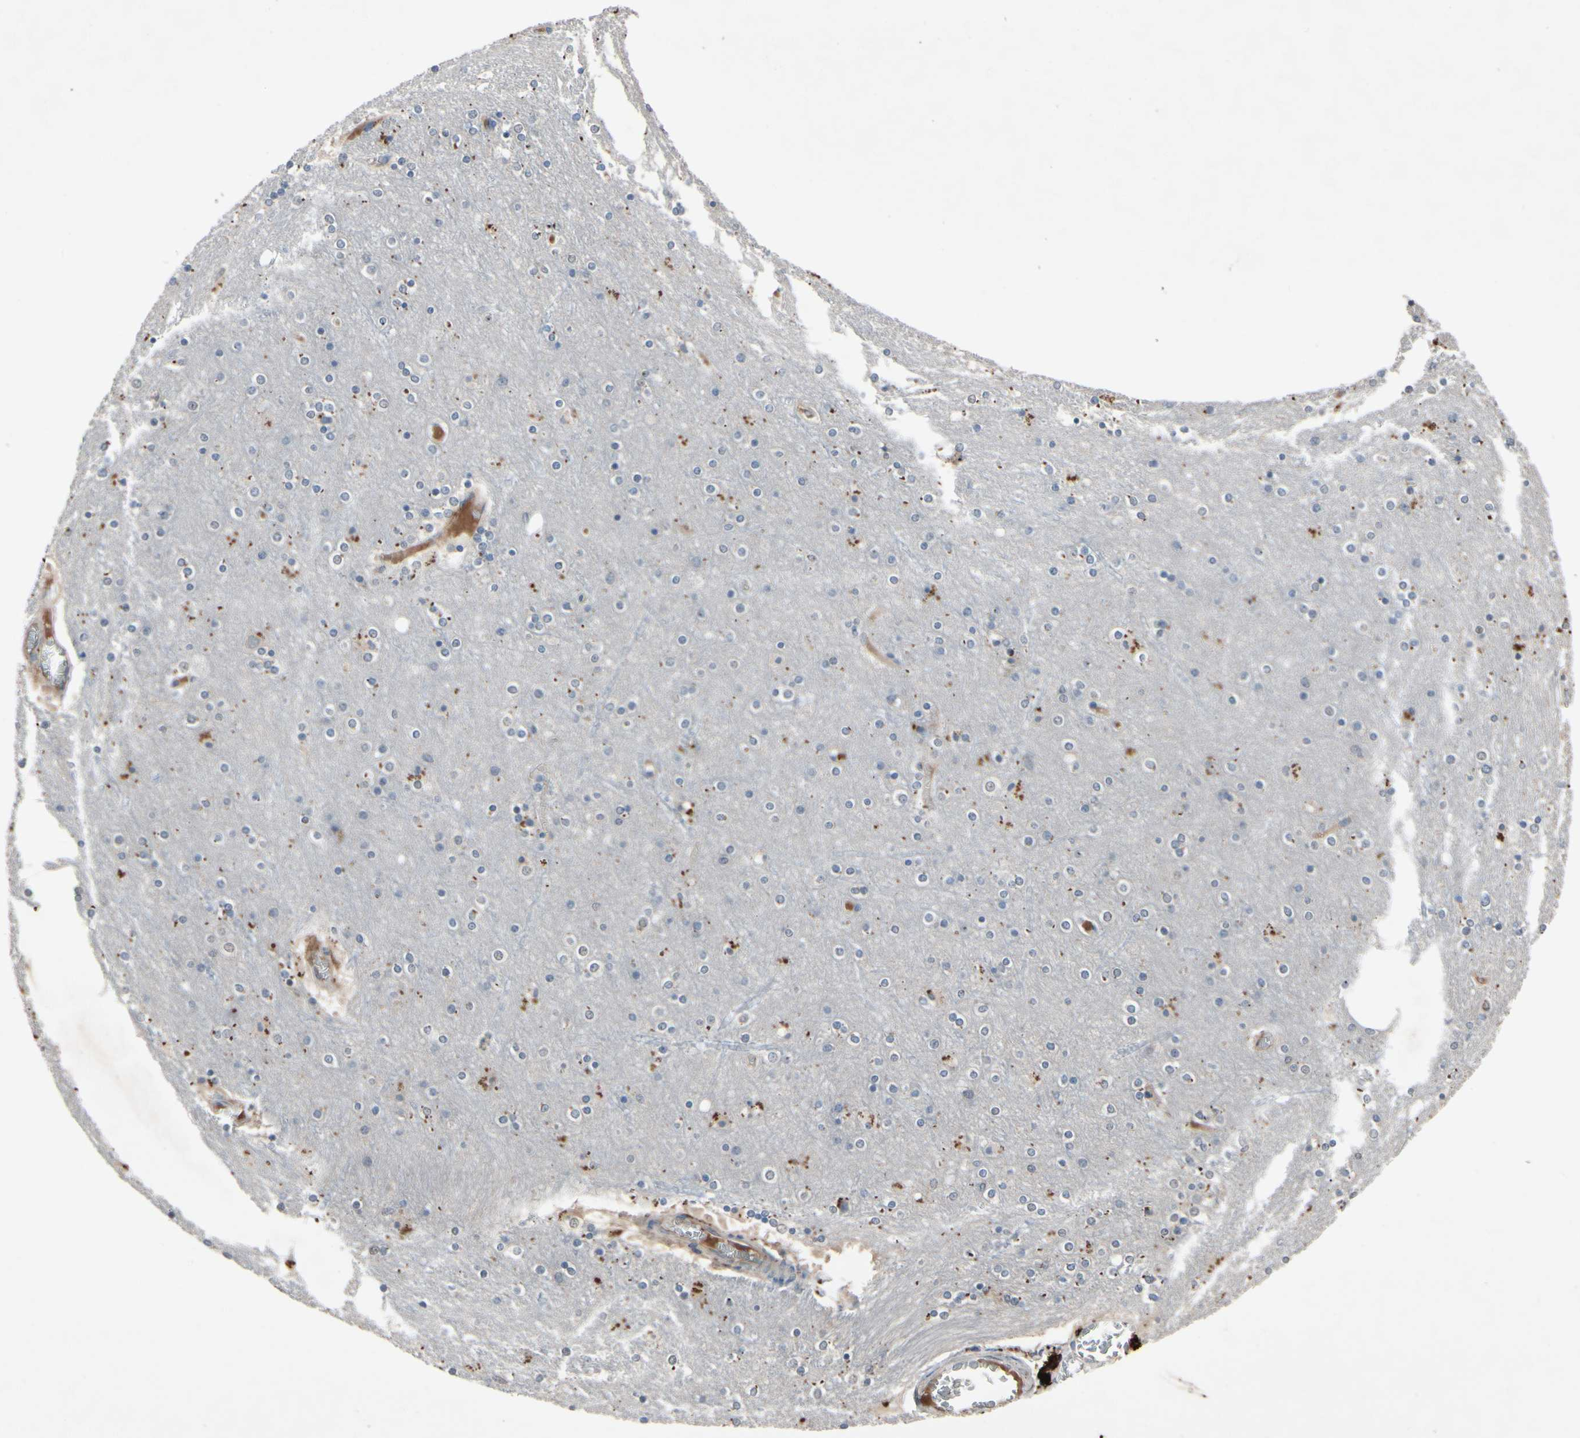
{"staining": {"intensity": "weak", "quantity": ">75%", "location": "cytoplasmic/membranous"}, "tissue": "cerebral cortex", "cell_type": "Endothelial cells", "image_type": "normal", "snomed": [{"axis": "morphology", "description": "Normal tissue, NOS"}, {"axis": "topography", "description": "Cerebral cortex"}], "caption": "A low amount of weak cytoplasmic/membranous positivity is identified in approximately >75% of endothelial cells in normal cerebral cortex. (DAB = brown stain, brightfield microscopy at high magnification).", "gene": "IL1RL1", "patient": {"sex": "female", "age": 54}}